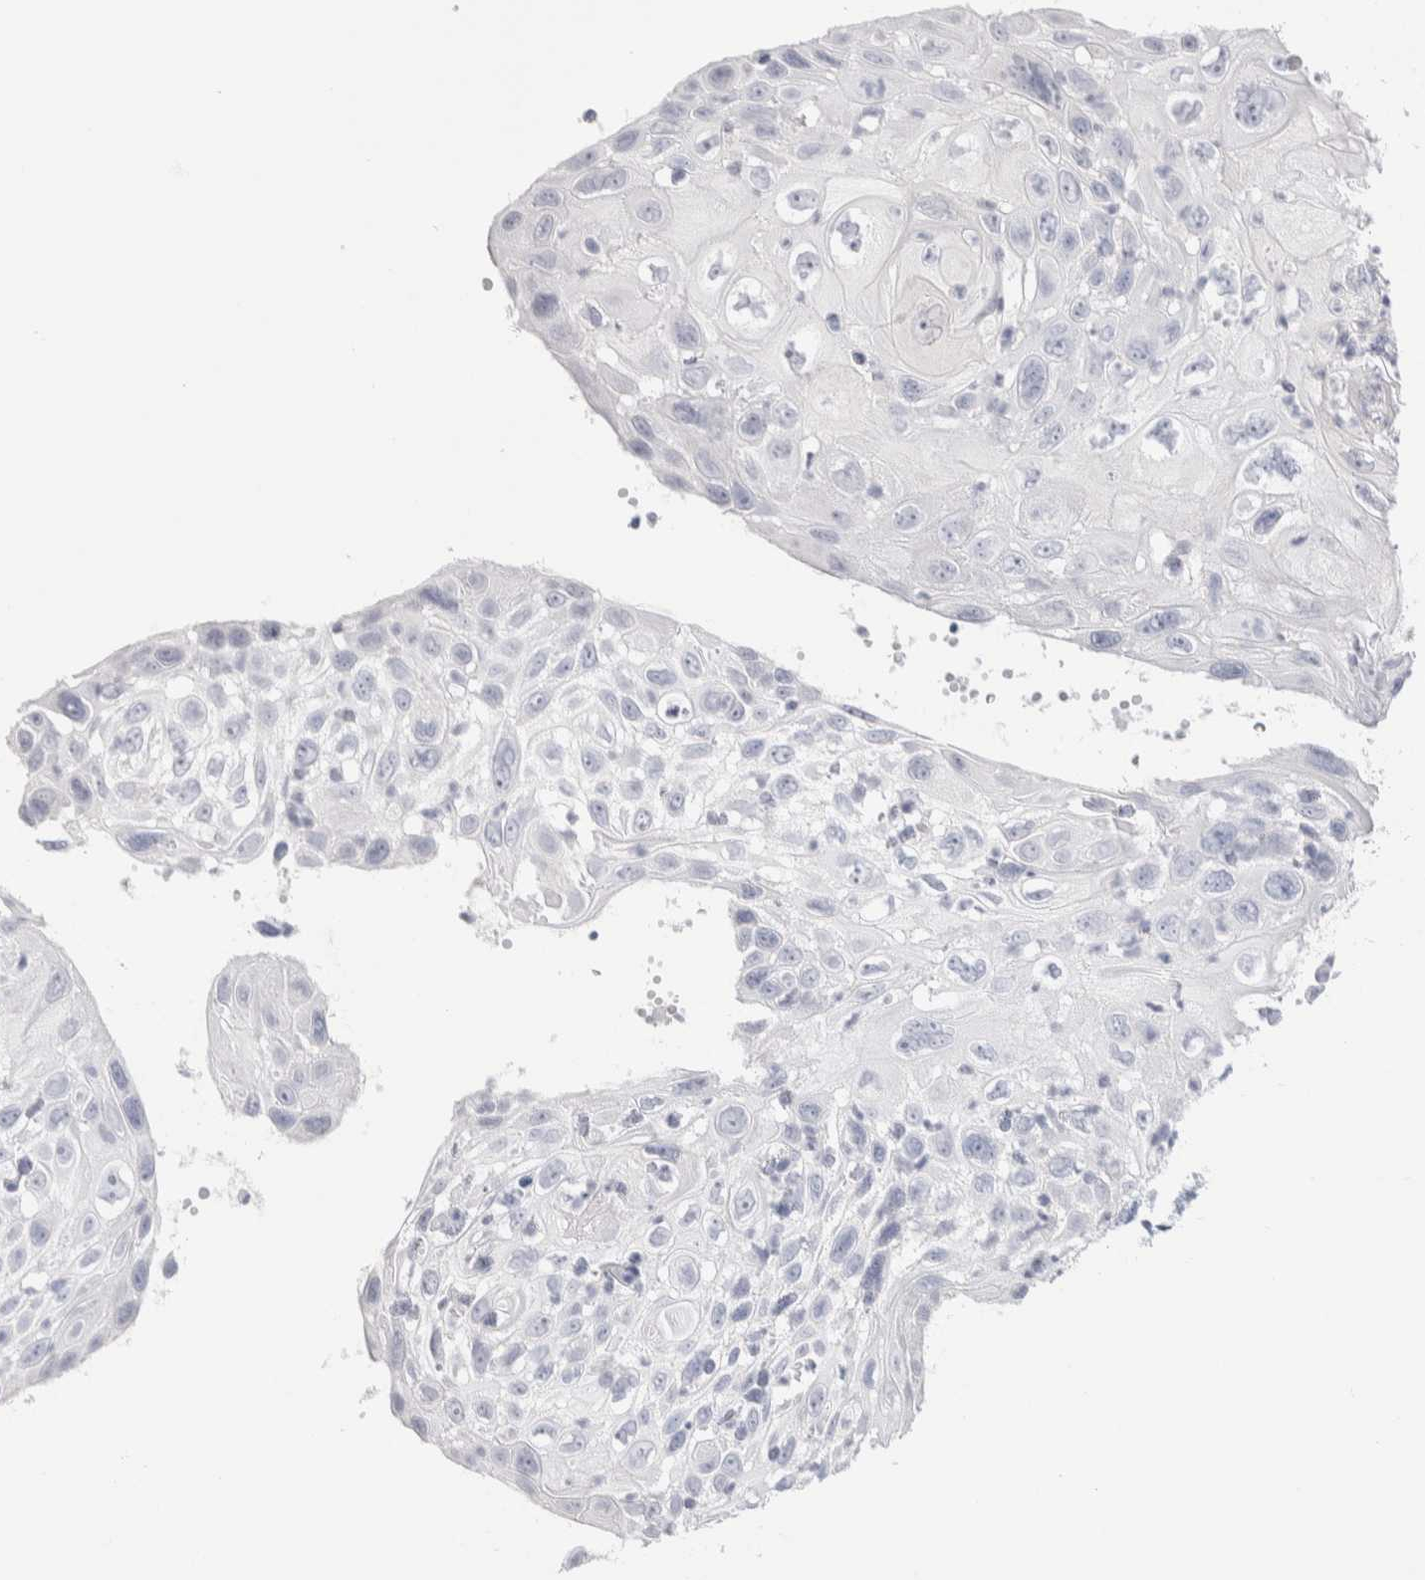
{"staining": {"intensity": "negative", "quantity": "none", "location": "none"}, "tissue": "cervical cancer", "cell_type": "Tumor cells", "image_type": "cancer", "snomed": [{"axis": "morphology", "description": "Squamous cell carcinoma, NOS"}, {"axis": "topography", "description": "Cervix"}], "caption": "Immunohistochemistry of human squamous cell carcinoma (cervical) shows no expression in tumor cells. (DAB immunohistochemistry with hematoxylin counter stain).", "gene": "GDA", "patient": {"sex": "female", "age": 70}}